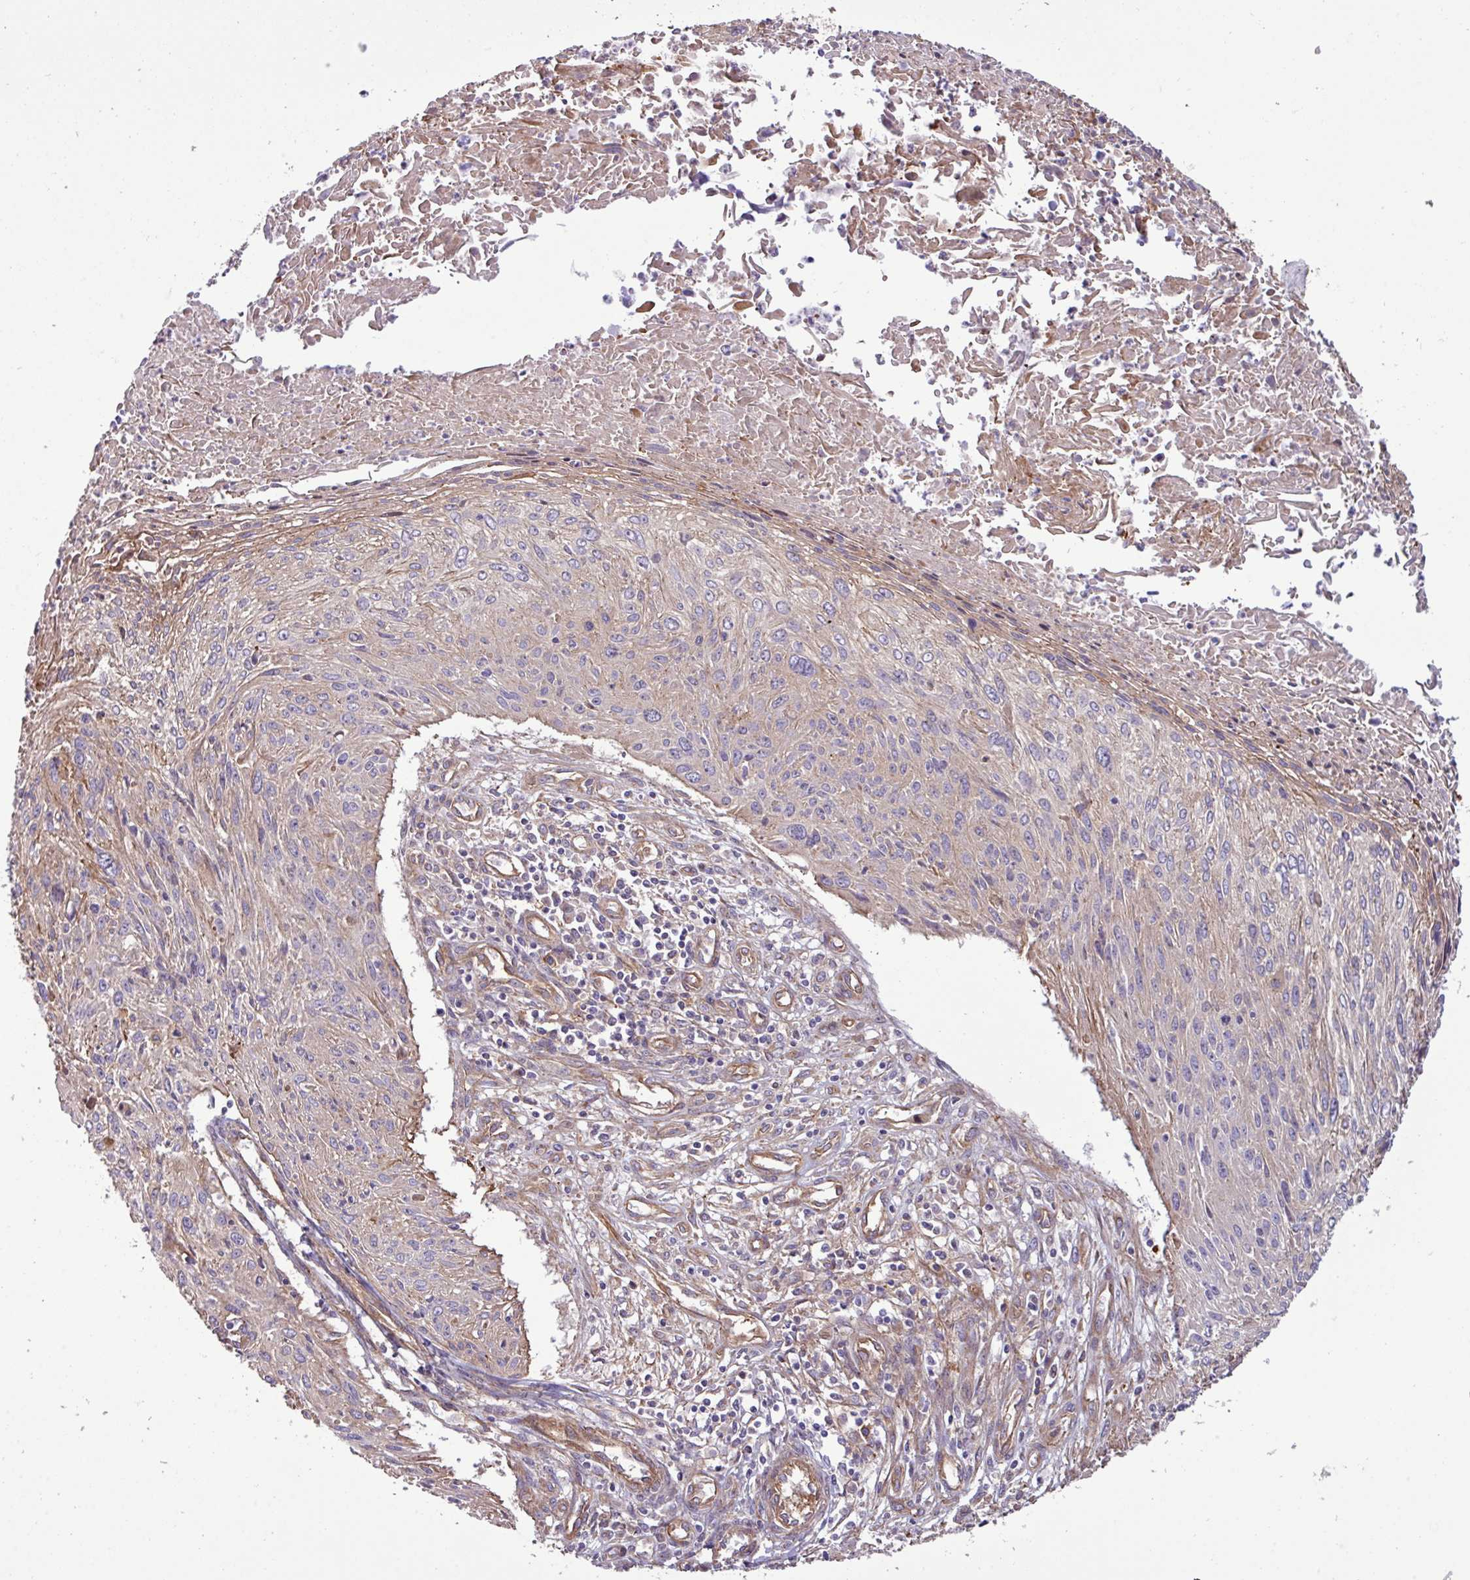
{"staining": {"intensity": "weak", "quantity": "<25%", "location": "cytoplasmic/membranous"}, "tissue": "cervical cancer", "cell_type": "Tumor cells", "image_type": "cancer", "snomed": [{"axis": "morphology", "description": "Squamous cell carcinoma, NOS"}, {"axis": "topography", "description": "Cervix"}], "caption": "The IHC histopathology image has no significant staining in tumor cells of squamous cell carcinoma (cervical) tissue. The staining was performed using DAB (3,3'-diaminobenzidine) to visualize the protein expression in brown, while the nuclei were stained in blue with hematoxylin (Magnification: 20x).", "gene": "ZNF300", "patient": {"sex": "female", "age": 51}}